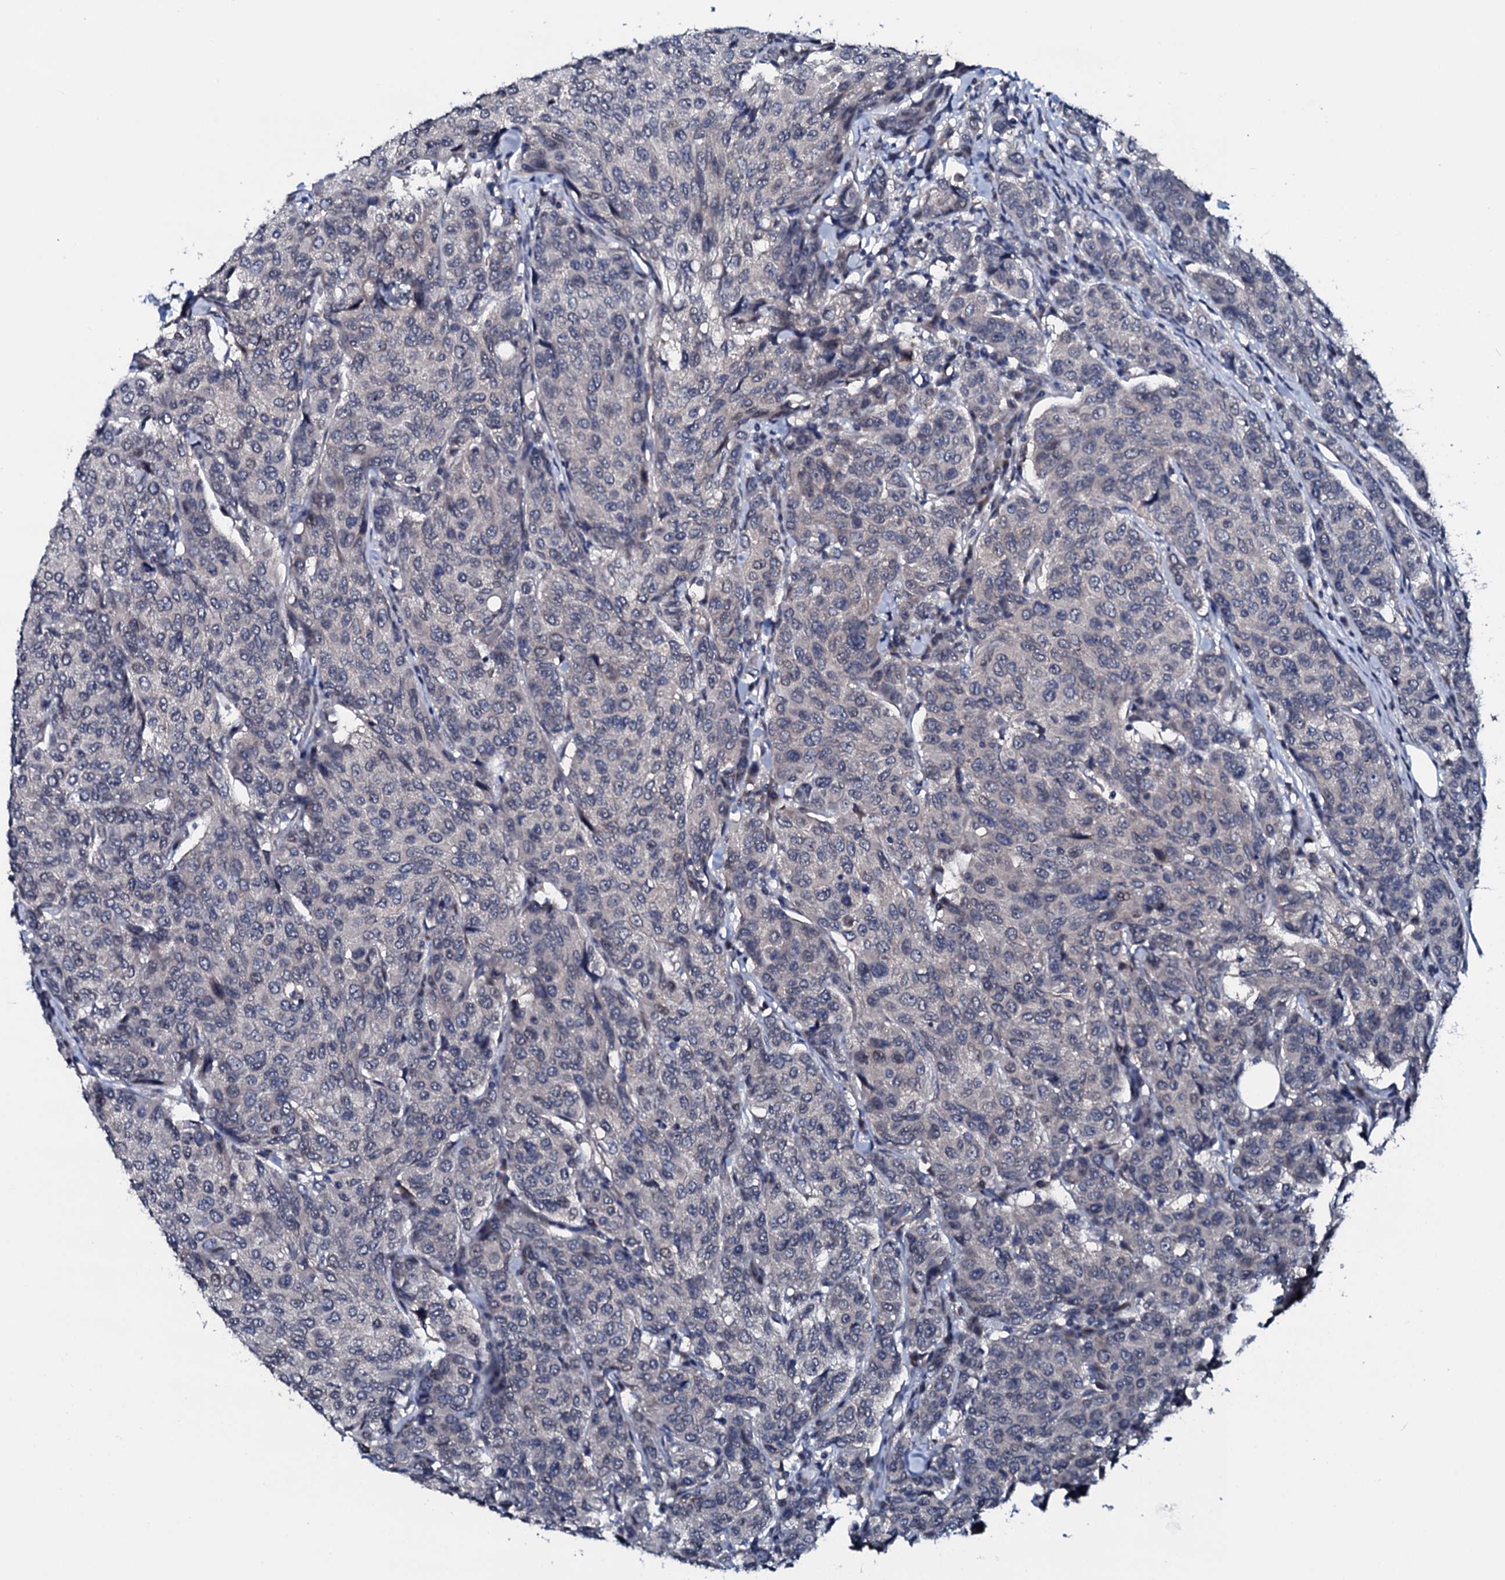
{"staining": {"intensity": "negative", "quantity": "none", "location": "none"}, "tissue": "breast cancer", "cell_type": "Tumor cells", "image_type": "cancer", "snomed": [{"axis": "morphology", "description": "Duct carcinoma"}, {"axis": "topography", "description": "Breast"}], "caption": "Breast cancer stained for a protein using immunohistochemistry (IHC) exhibits no staining tumor cells.", "gene": "OGFOD2", "patient": {"sex": "female", "age": 55}}